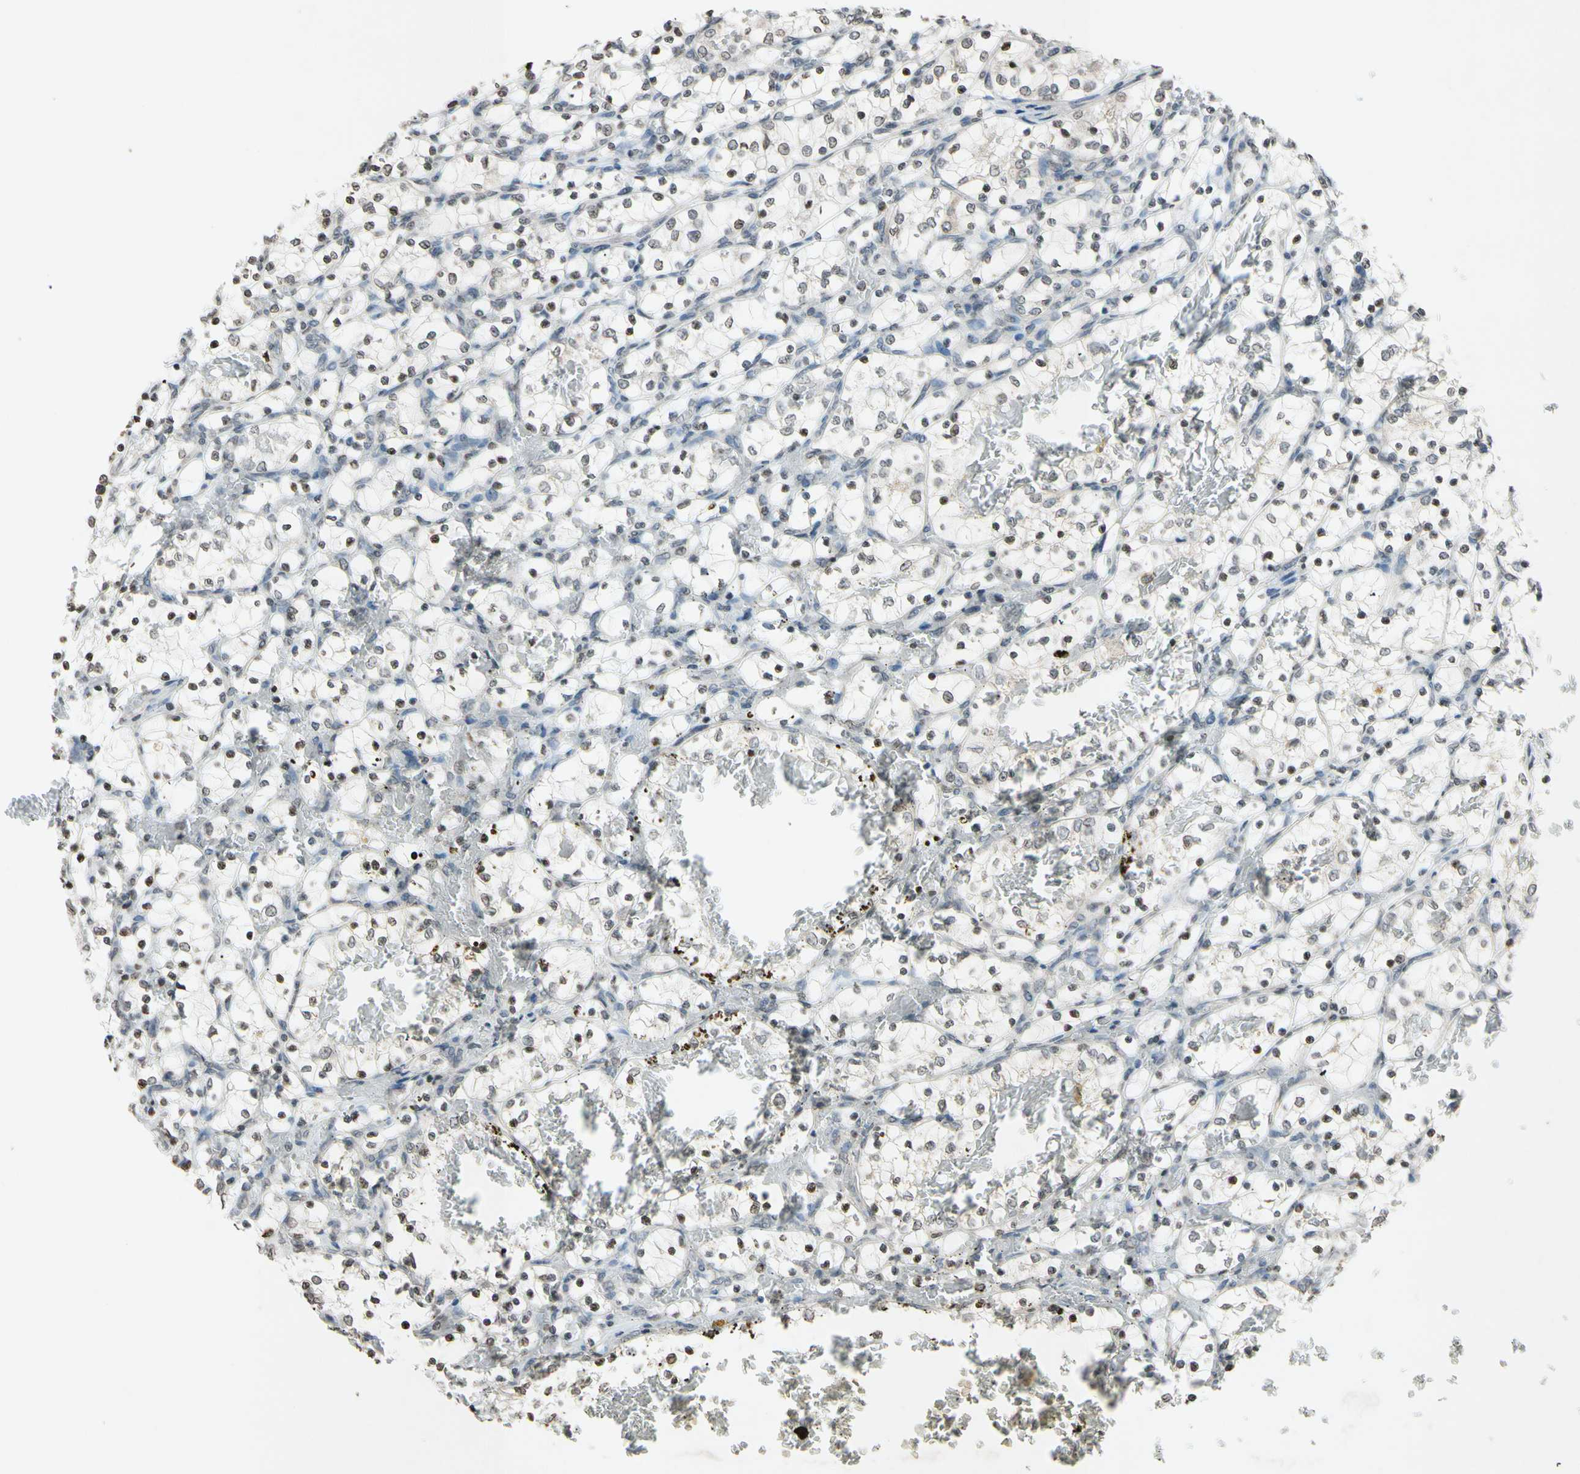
{"staining": {"intensity": "weak", "quantity": "25%-75%", "location": "cytoplasmic/membranous"}, "tissue": "renal cancer", "cell_type": "Tumor cells", "image_type": "cancer", "snomed": [{"axis": "morphology", "description": "Adenocarcinoma, NOS"}, {"axis": "topography", "description": "Kidney"}], "caption": "Tumor cells display low levels of weak cytoplasmic/membranous positivity in approximately 25%-75% of cells in renal cancer.", "gene": "CLDN11", "patient": {"sex": "female", "age": 69}}